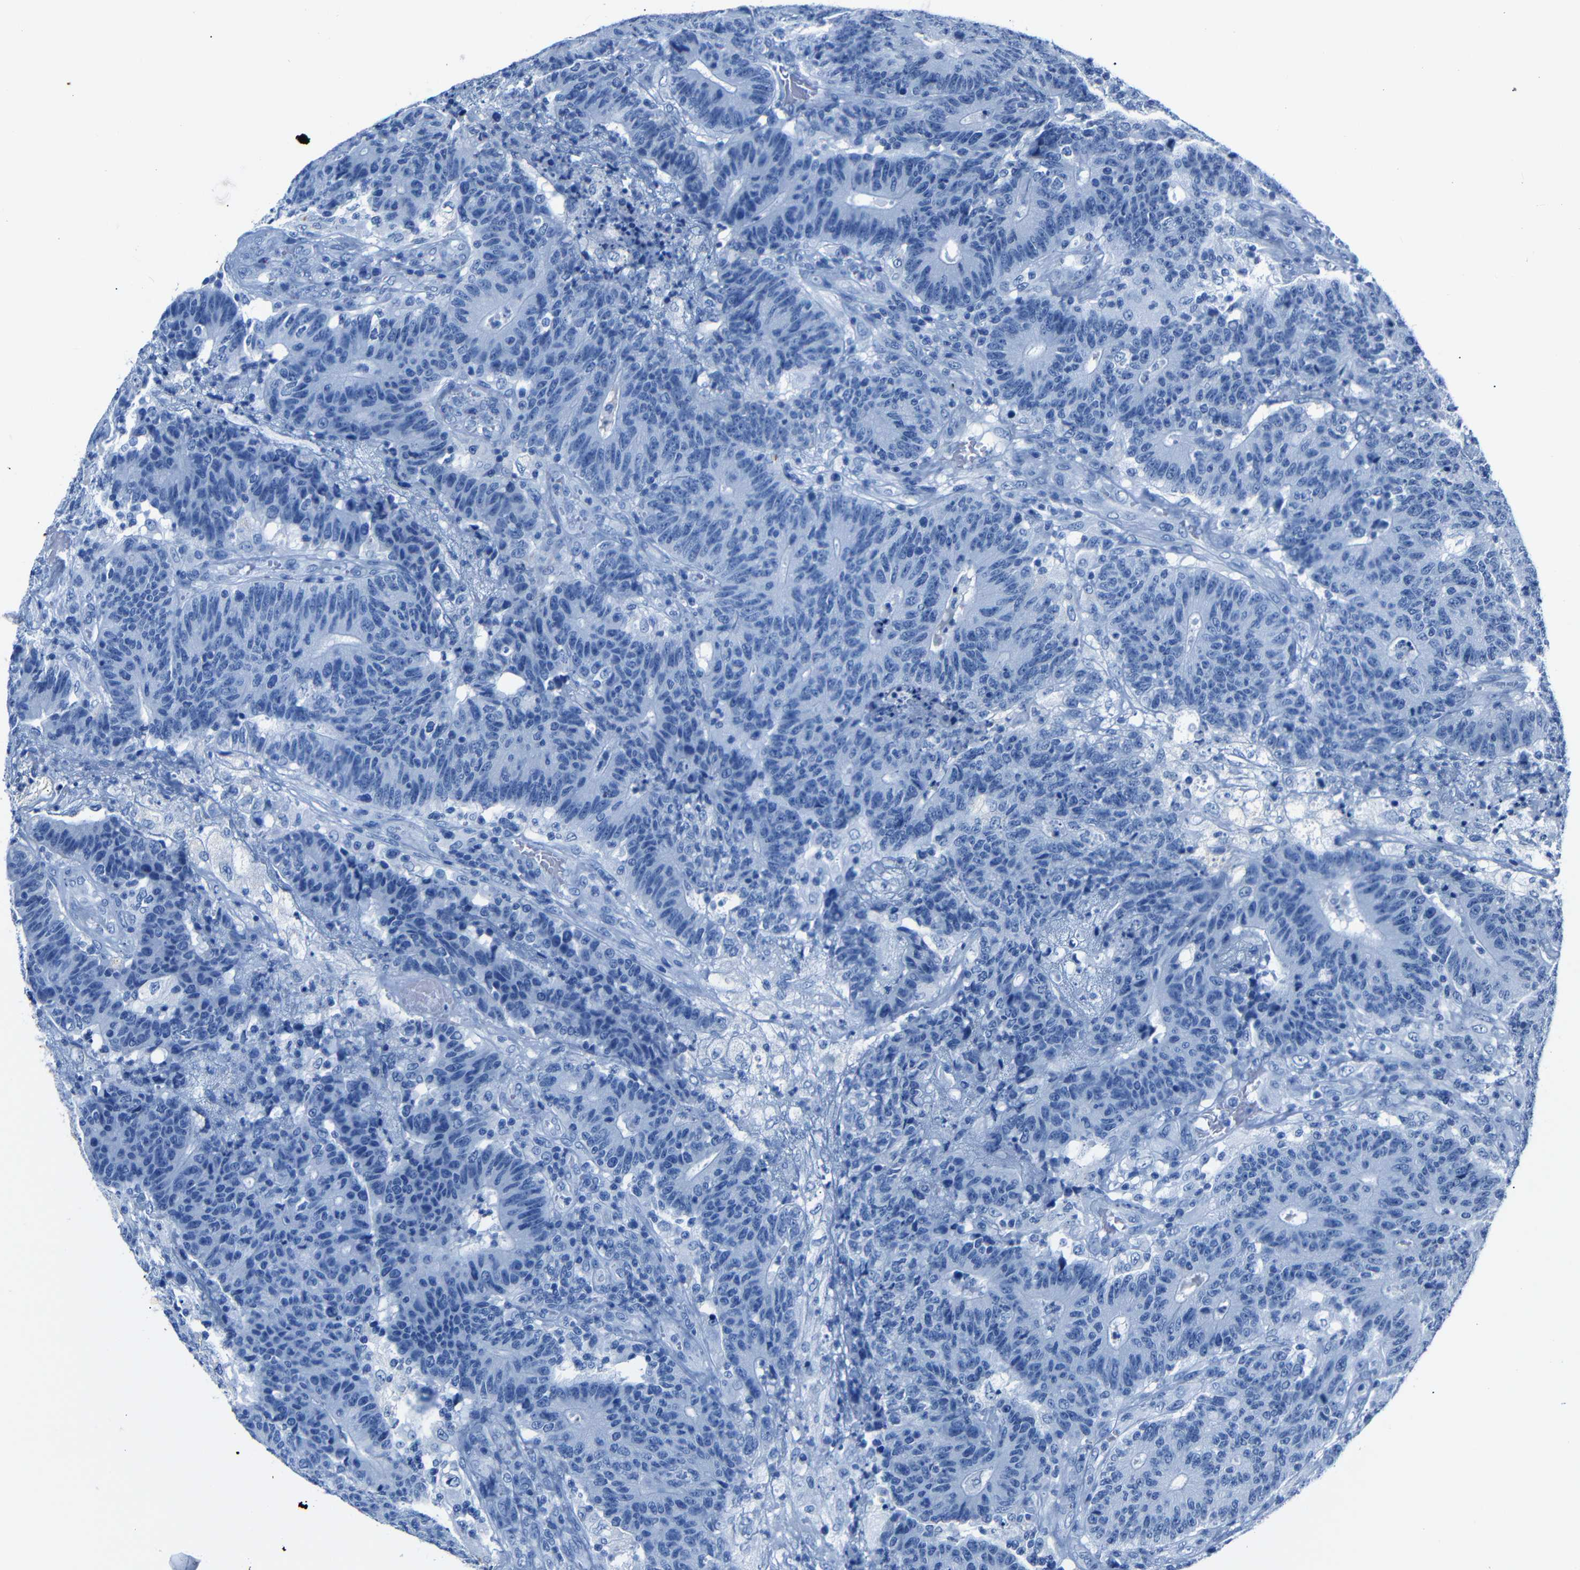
{"staining": {"intensity": "negative", "quantity": "none", "location": "none"}, "tissue": "colorectal cancer", "cell_type": "Tumor cells", "image_type": "cancer", "snomed": [{"axis": "morphology", "description": "Normal tissue, NOS"}, {"axis": "morphology", "description": "Adenocarcinoma, NOS"}, {"axis": "topography", "description": "Colon"}], "caption": "Colorectal adenocarcinoma stained for a protein using immunohistochemistry (IHC) reveals no expression tumor cells.", "gene": "CLDN11", "patient": {"sex": "female", "age": 75}}